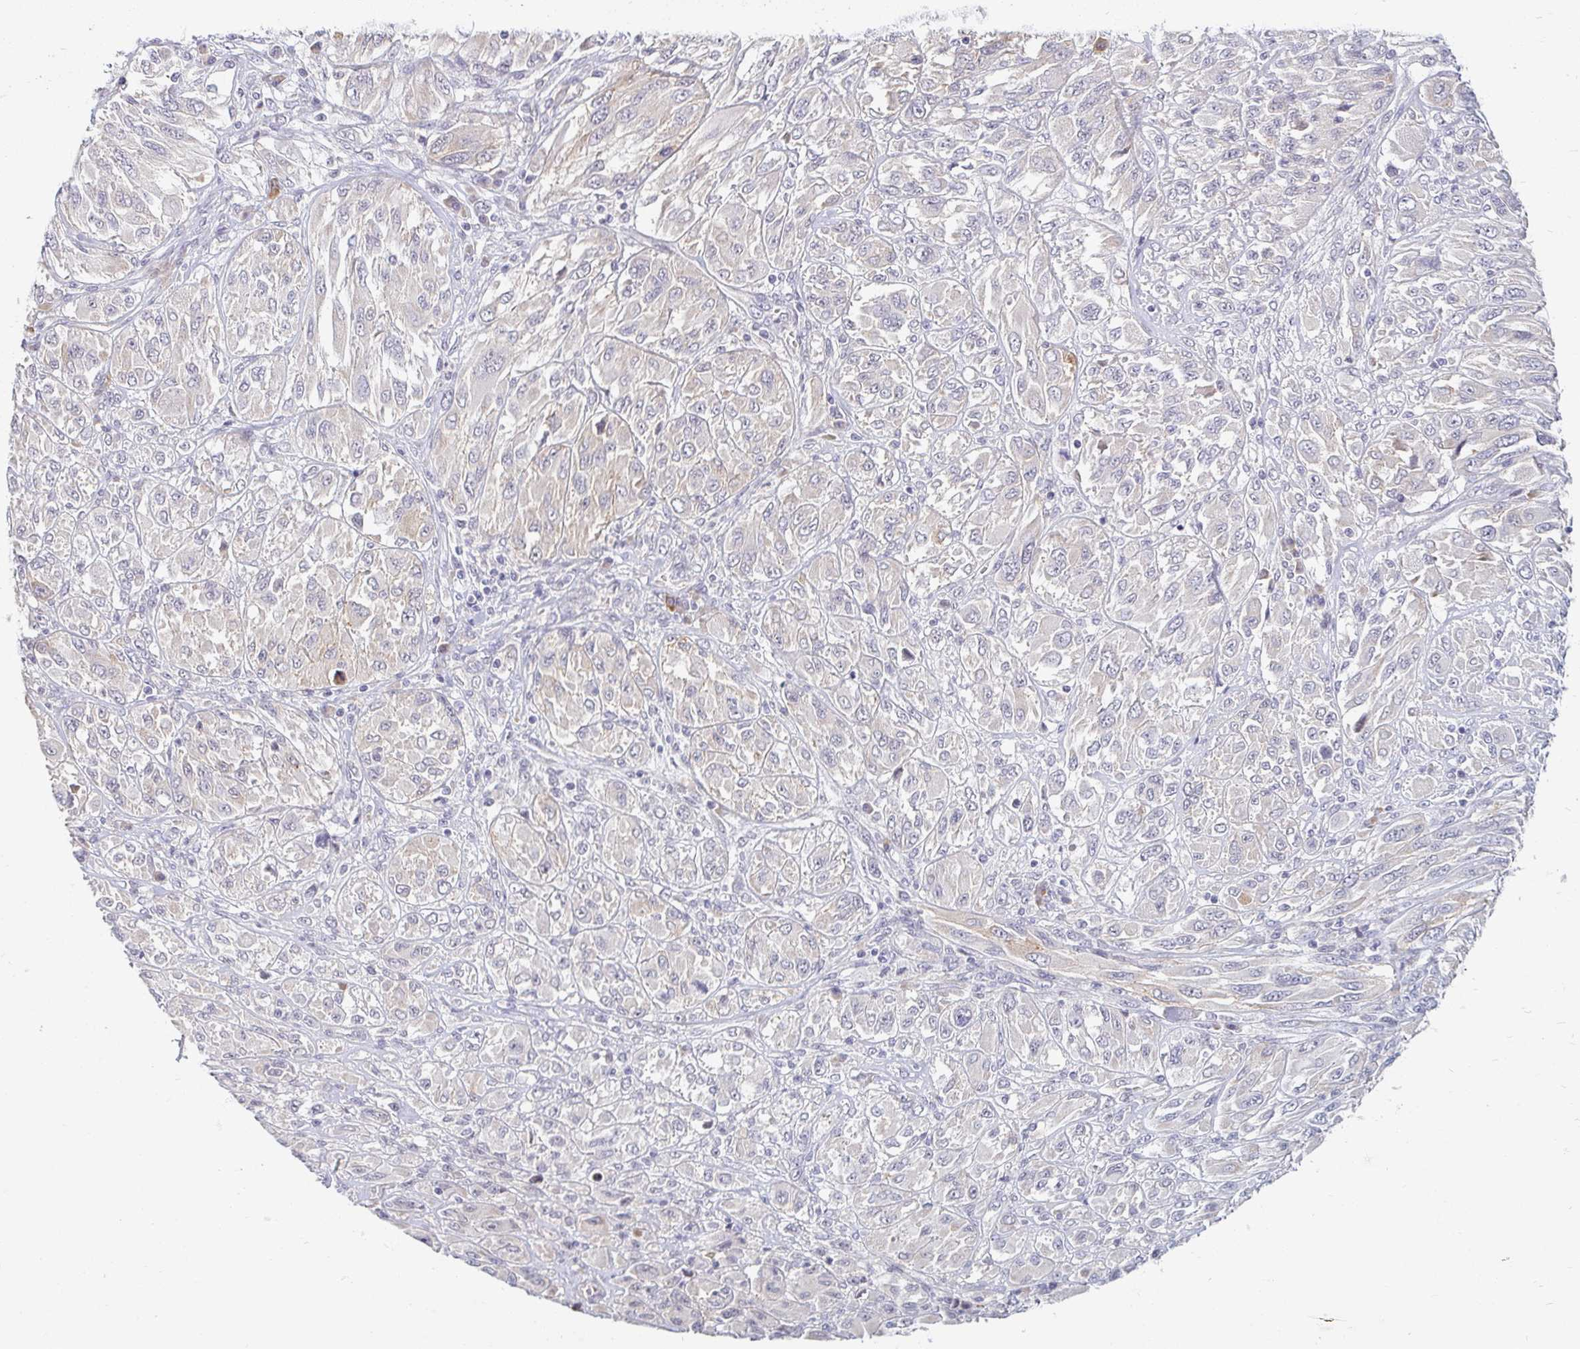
{"staining": {"intensity": "negative", "quantity": "none", "location": "none"}, "tissue": "melanoma", "cell_type": "Tumor cells", "image_type": "cancer", "snomed": [{"axis": "morphology", "description": "Malignant melanoma, NOS"}, {"axis": "topography", "description": "Skin"}], "caption": "Human melanoma stained for a protein using immunohistochemistry demonstrates no positivity in tumor cells.", "gene": "DDN", "patient": {"sex": "female", "age": 91}}